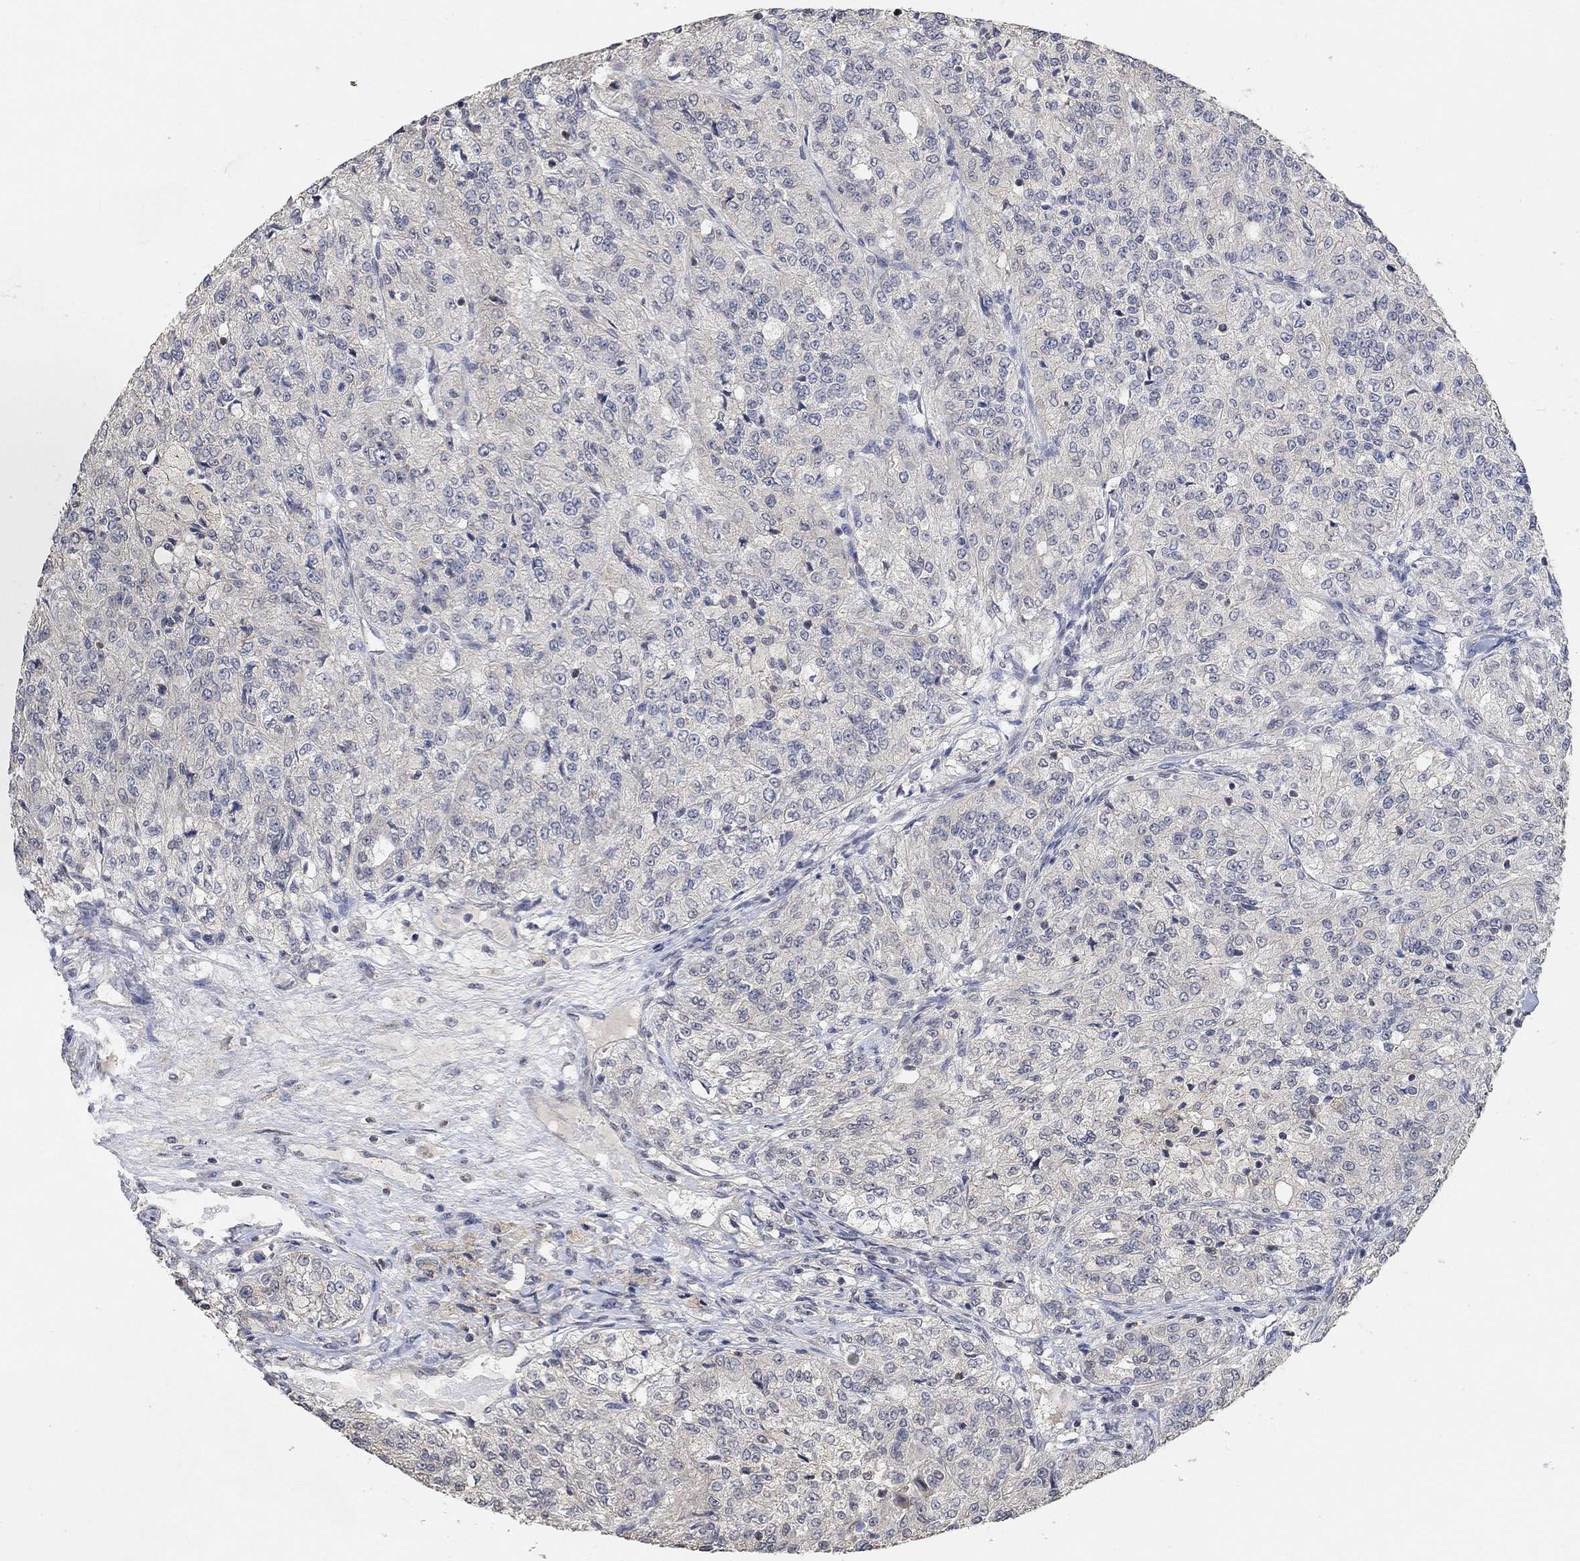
{"staining": {"intensity": "negative", "quantity": "none", "location": "none"}, "tissue": "renal cancer", "cell_type": "Tumor cells", "image_type": "cancer", "snomed": [{"axis": "morphology", "description": "Adenocarcinoma, NOS"}, {"axis": "topography", "description": "Kidney"}], "caption": "Immunohistochemical staining of renal cancer (adenocarcinoma) reveals no significant positivity in tumor cells. Nuclei are stained in blue.", "gene": "UNC5B", "patient": {"sex": "female", "age": 63}}